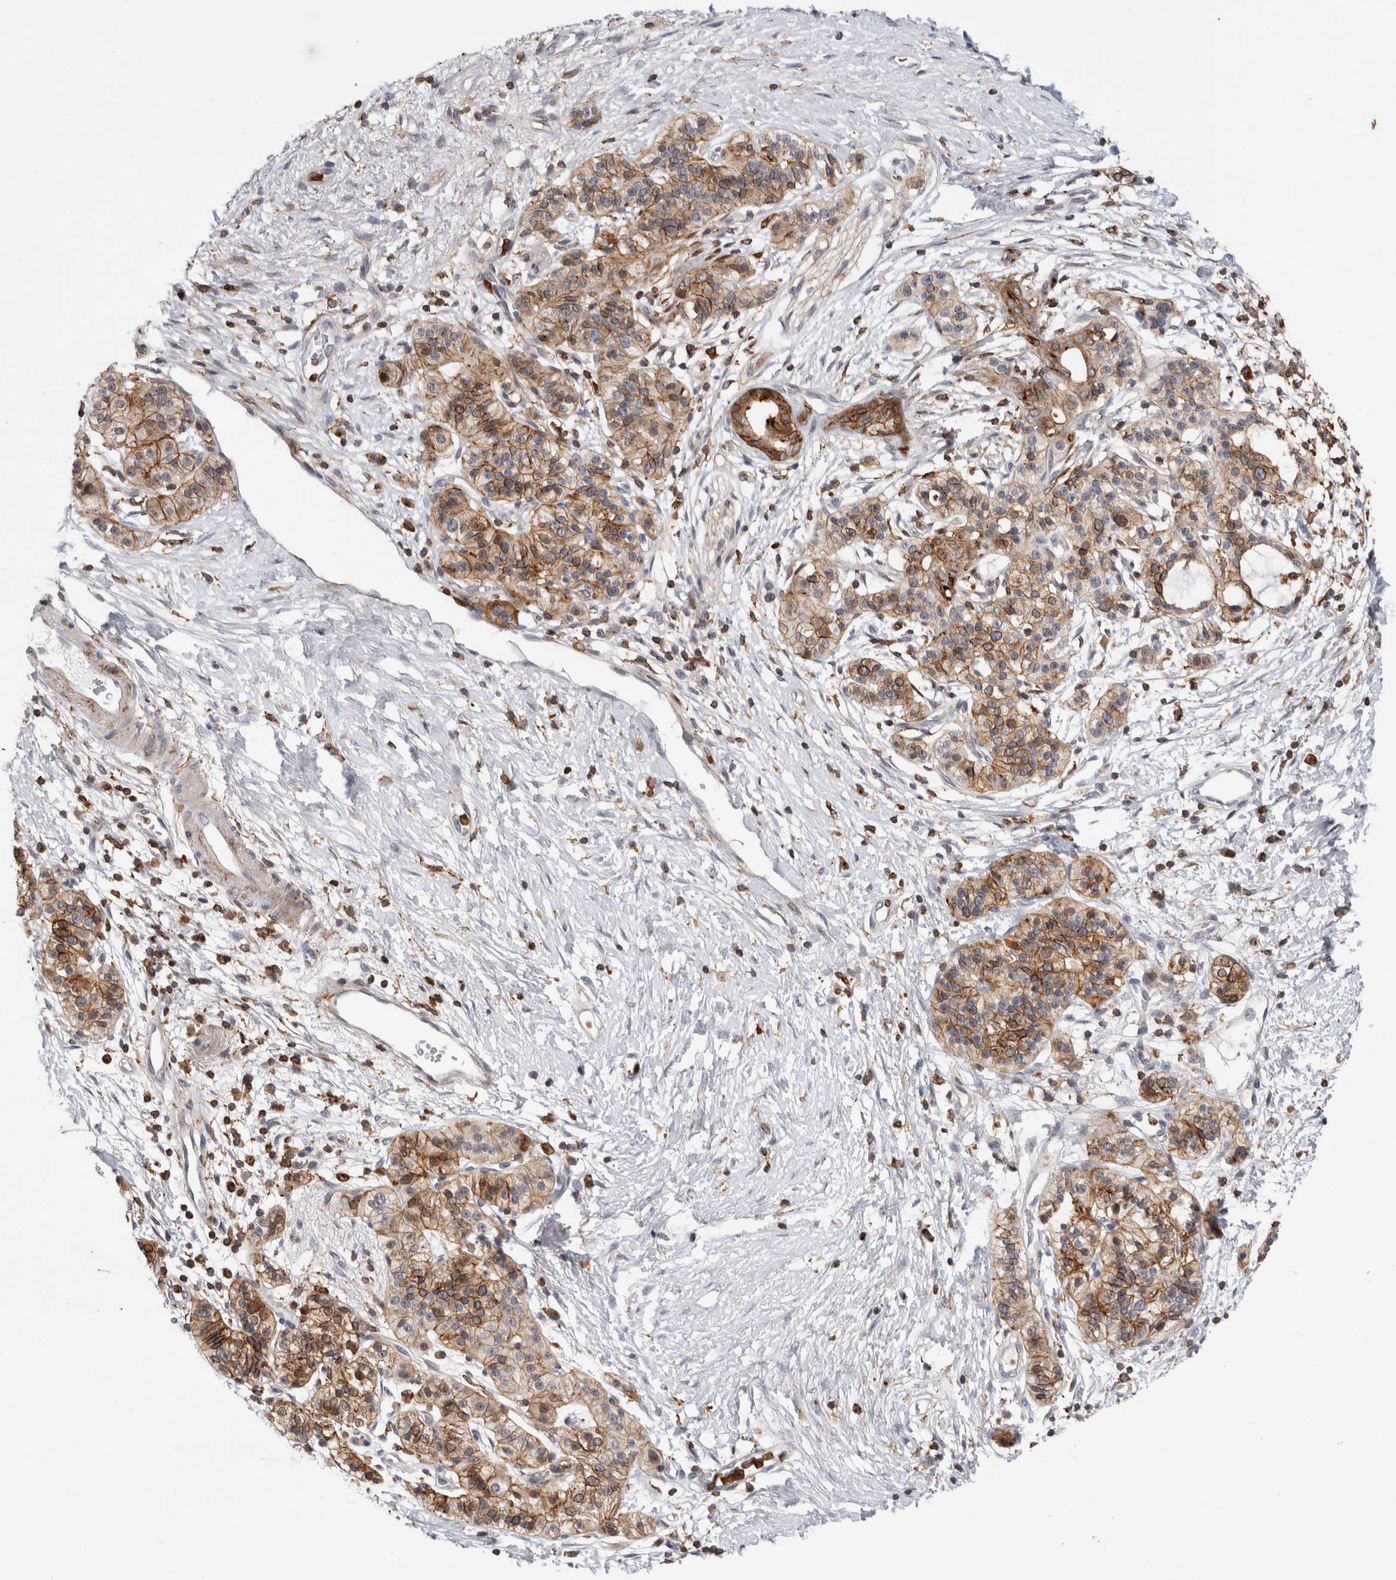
{"staining": {"intensity": "moderate", "quantity": ">75%", "location": "cytoplasmic/membranous"}, "tissue": "pancreatic cancer", "cell_type": "Tumor cells", "image_type": "cancer", "snomed": [{"axis": "morphology", "description": "Adenocarcinoma, NOS"}, {"axis": "topography", "description": "Pancreas"}], "caption": "DAB immunohistochemical staining of adenocarcinoma (pancreatic) reveals moderate cytoplasmic/membranous protein expression in about >75% of tumor cells. (Brightfield microscopy of DAB IHC at high magnification).", "gene": "CCDC88B", "patient": {"sex": "male", "age": 50}}